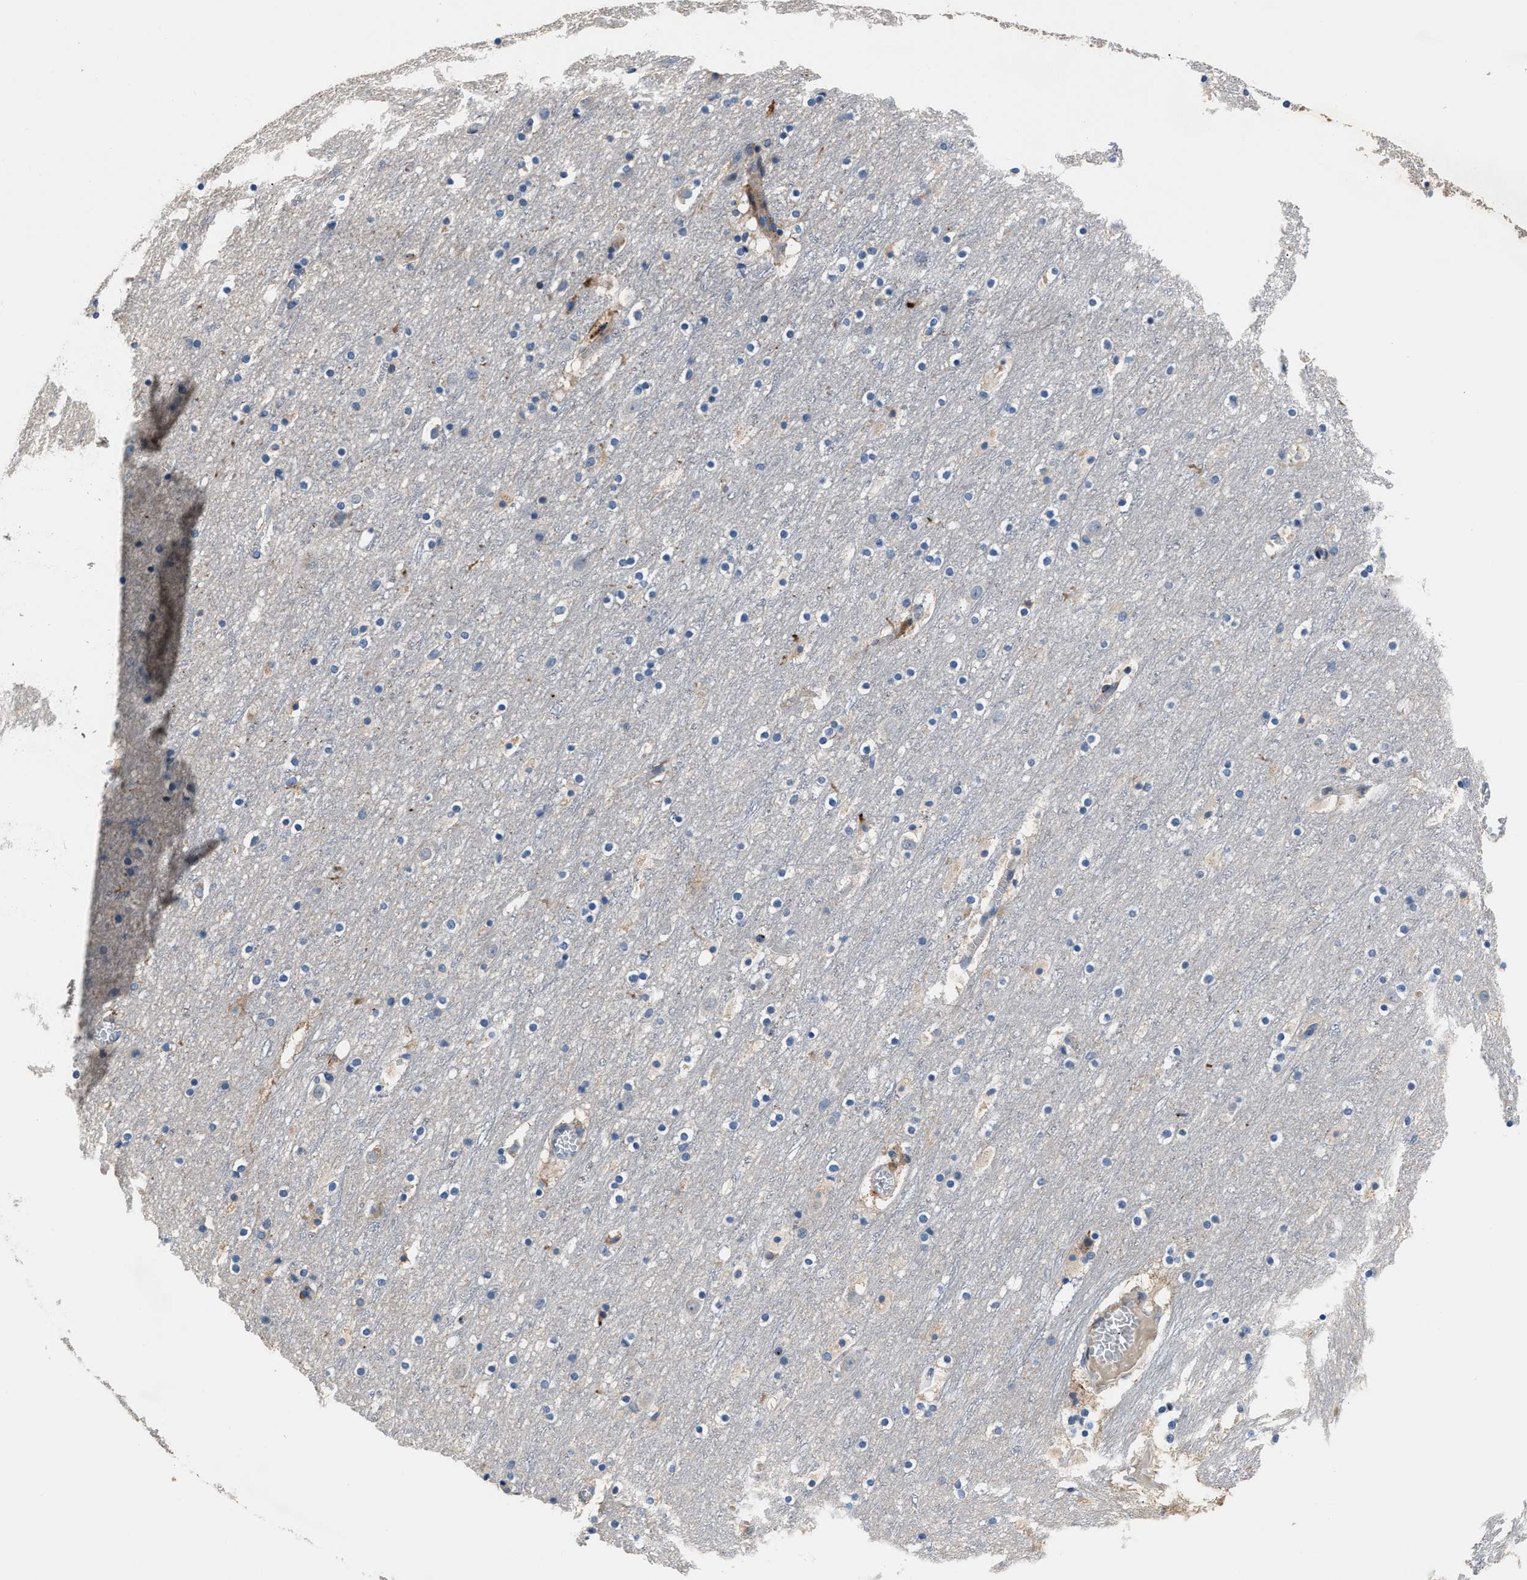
{"staining": {"intensity": "negative", "quantity": "none", "location": "none"}, "tissue": "cerebral cortex", "cell_type": "Endothelial cells", "image_type": "normal", "snomed": [{"axis": "morphology", "description": "Normal tissue, NOS"}, {"axis": "topography", "description": "Cerebral cortex"}], "caption": "This photomicrograph is of normal cerebral cortex stained with immunohistochemistry to label a protein in brown with the nuclei are counter-stained blue. There is no expression in endothelial cells. (DAB IHC visualized using brightfield microscopy, high magnification).", "gene": "DNAJC24", "patient": {"sex": "male", "age": 45}}